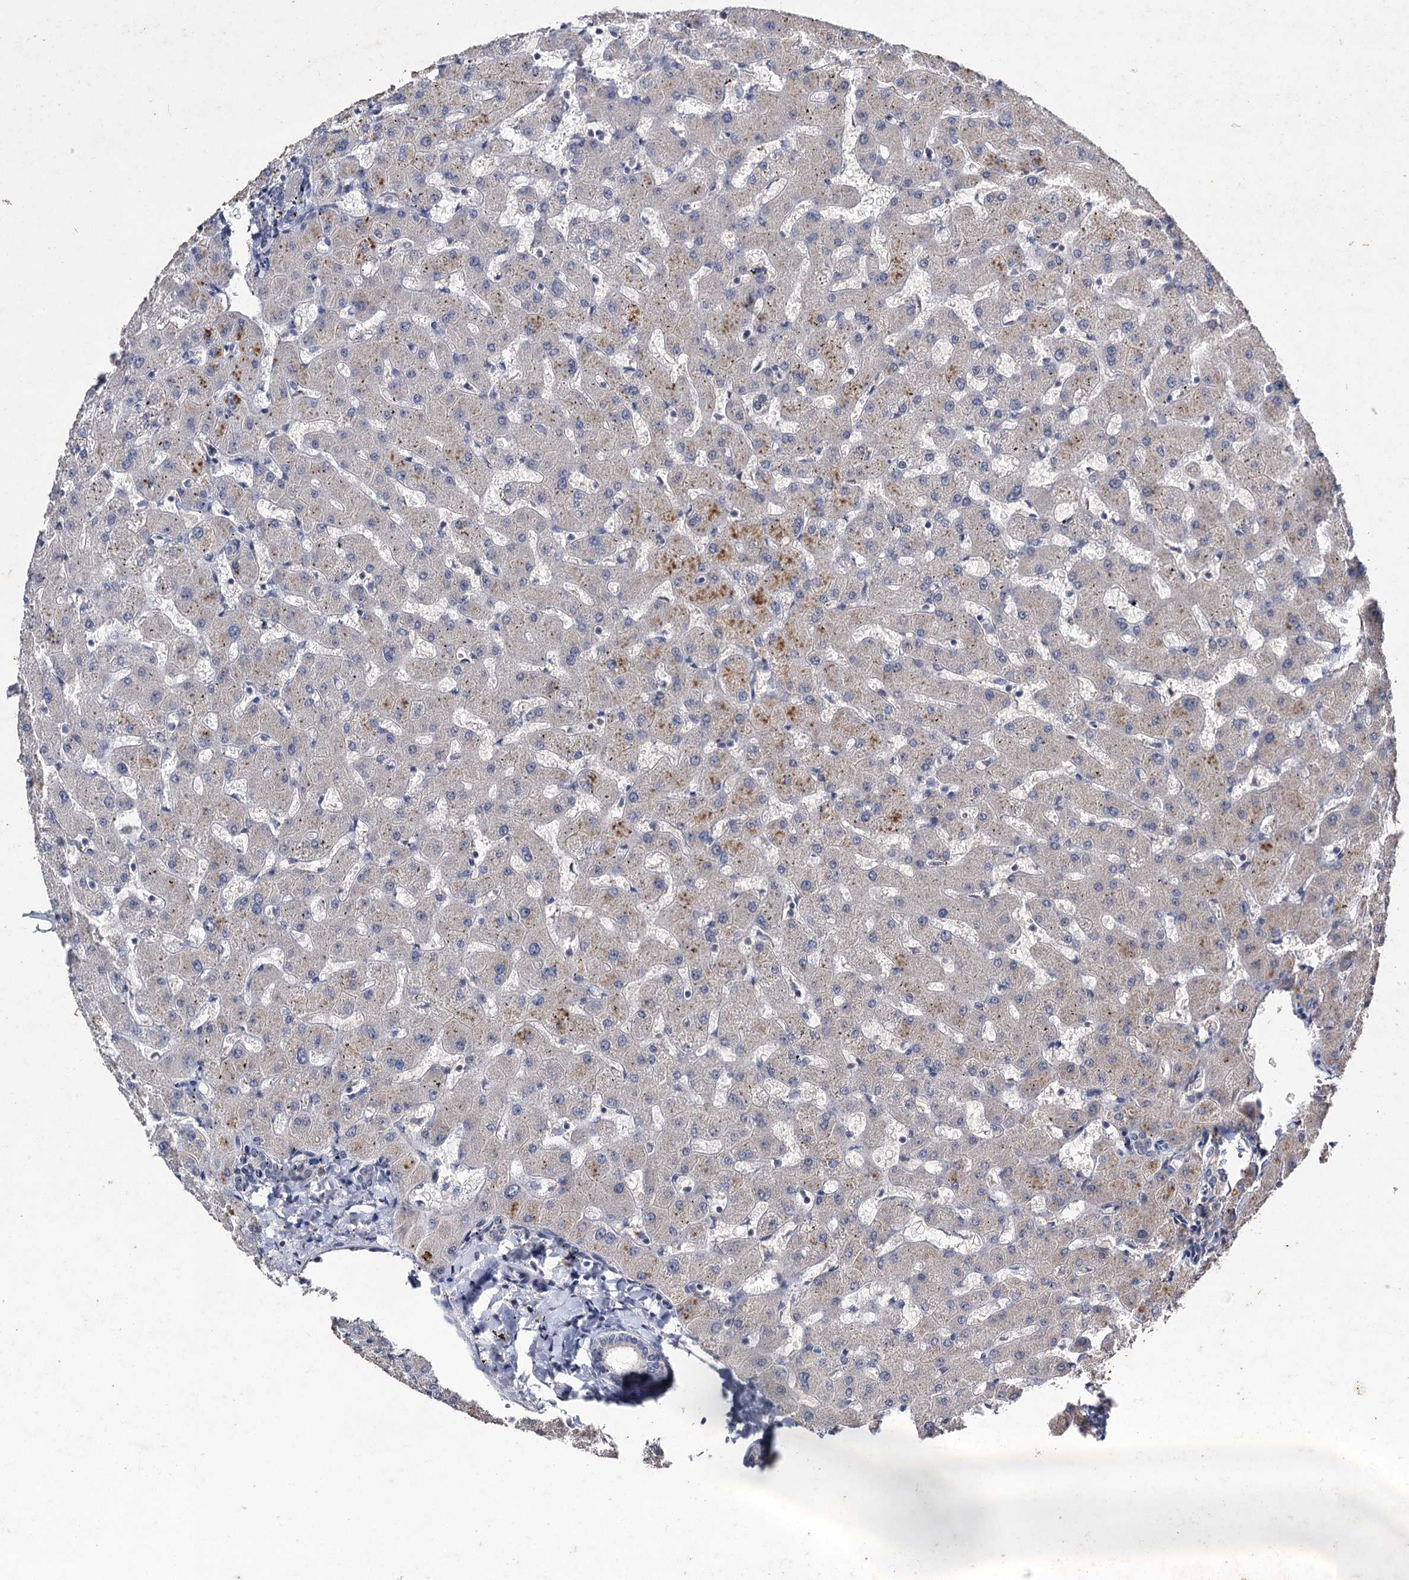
{"staining": {"intensity": "negative", "quantity": "none", "location": "none"}, "tissue": "liver", "cell_type": "Cholangiocytes", "image_type": "normal", "snomed": [{"axis": "morphology", "description": "Normal tissue, NOS"}, {"axis": "topography", "description": "Liver"}], "caption": "This histopathology image is of unremarkable liver stained with immunohistochemistry to label a protein in brown with the nuclei are counter-stained blue. There is no staining in cholangiocytes. (DAB (3,3'-diaminobenzidine) immunohistochemistry with hematoxylin counter stain).", "gene": "ATP9A", "patient": {"sex": "female", "age": 63}}